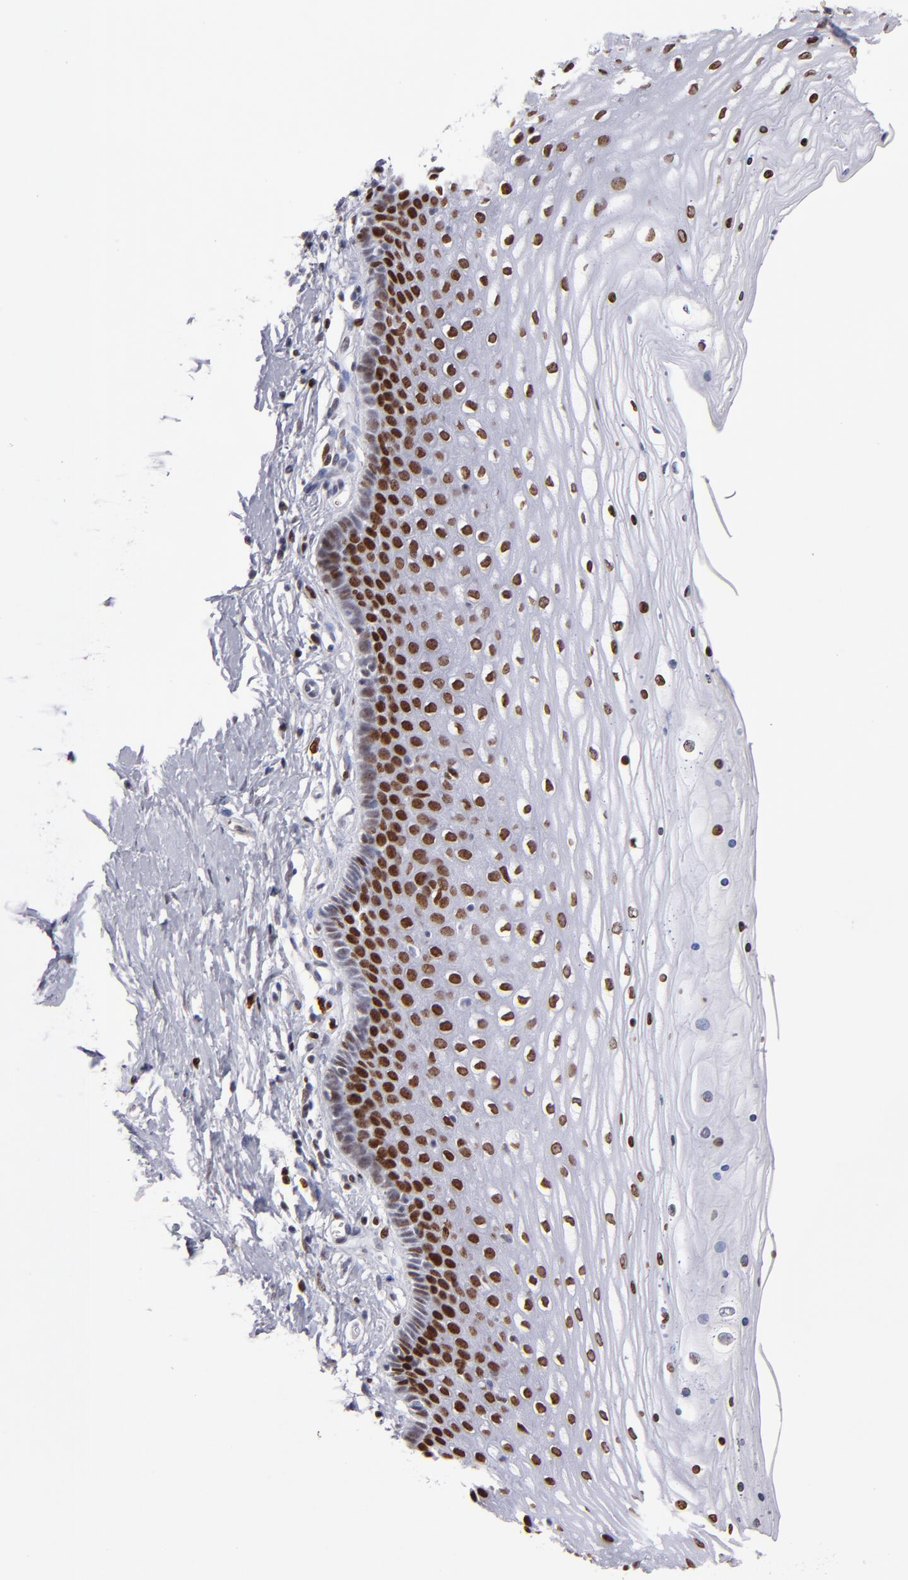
{"staining": {"intensity": "negative", "quantity": "none", "location": "none"}, "tissue": "cervix", "cell_type": "Glandular cells", "image_type": "normal", "snomed": [{"axis": "morphology", "description": "Normal tissue, NOS"}, {"axis": "topography", "description": "Cervix"}], "caption": "An immunohistochemistry (IHC) histopathology image of normal cervix is shown. There is no staining in glandular cells of cervix. (DAB (3,3'-diaminobenzidine) immunohistochemistry visualized using brightfield microscopy, high magnification).", "gene": "POLA1", "patient": {"sex": "female", "age": 39}}